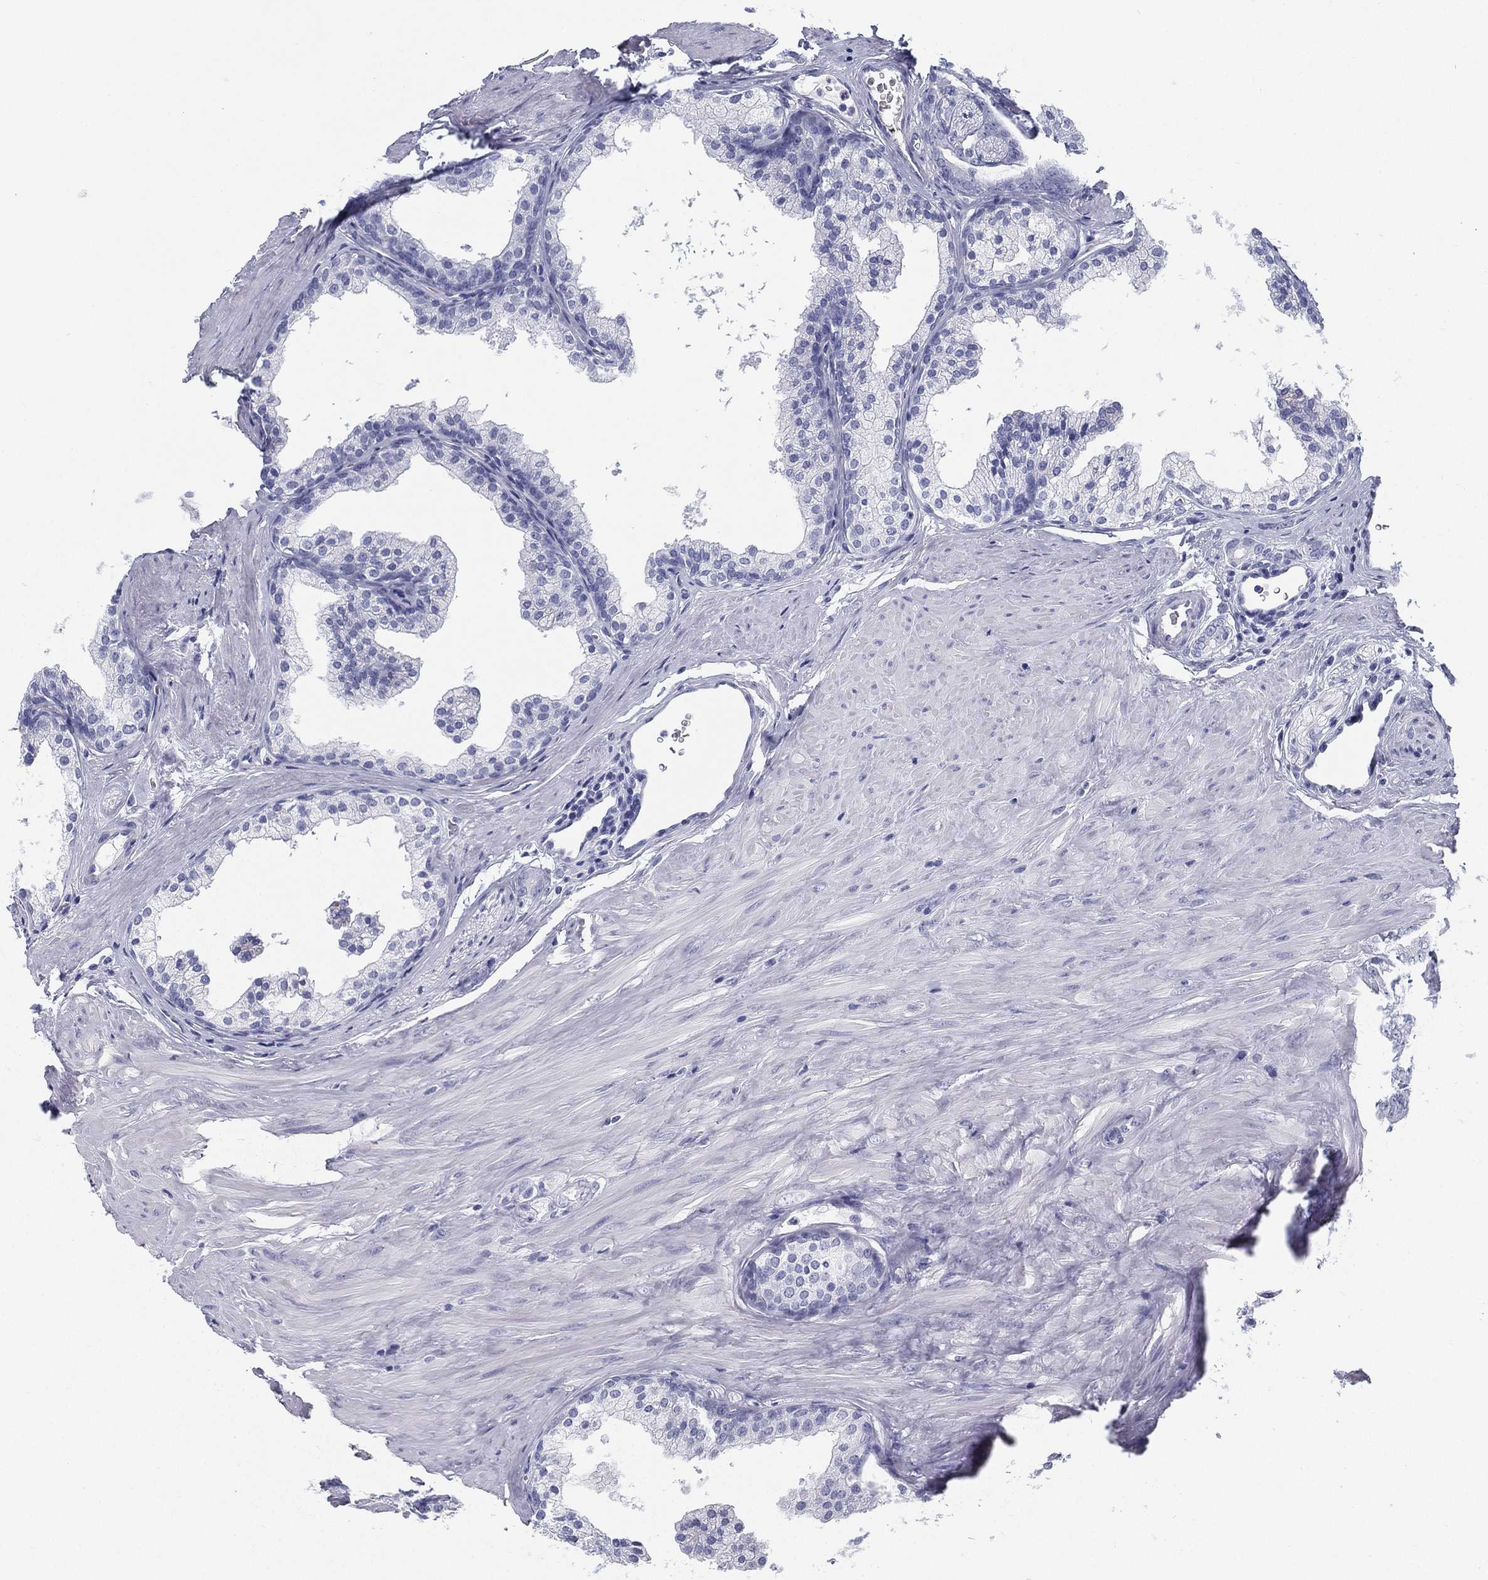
{"staining": {"intensity": "negative", "quantity": "none", "location": "none"}, "tissue": "prostate cancer", "cell_type": "Tumor cells", "image_type": "cancer", "snomed": [{"axis": "morphology", "description": "Adenocarcinoma, NOS"}, {"axis": "topography", "description": "Prostate"}], "caption": "Photomicrograph shows no significant protein staining in tumor cells of prostate cancer (adenocarcinoma).", "gene": "ATP1B2", "patient": {"sex": "male", "age": 55}}